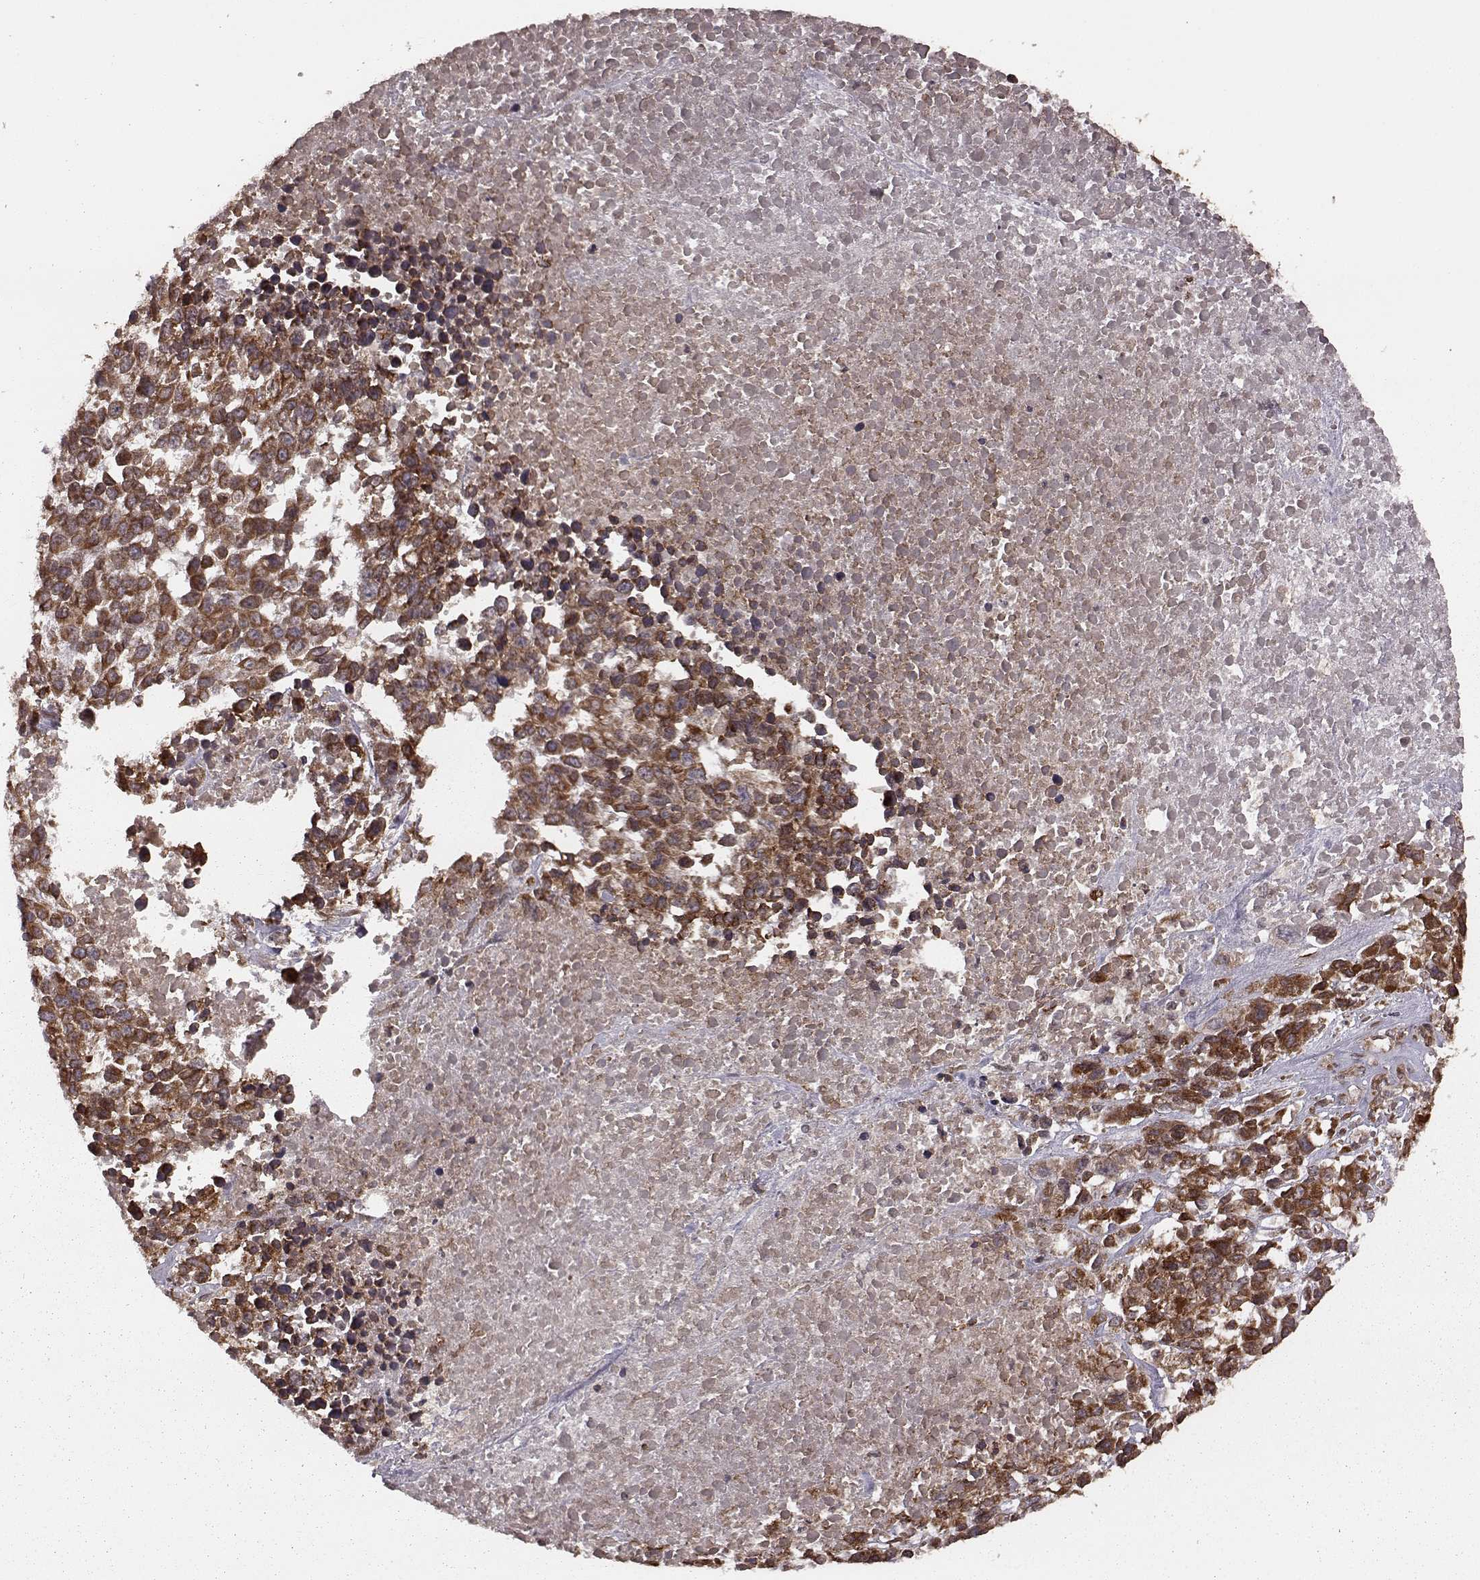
{"staining": {"intensity": "strong", "quantity": ">75%", "location": "cytoplasmic/membranous"}, "tissue": "melanoma", "cell_type": "Tumor cells", "image_type": "cancer", "snomed": [{"axis": "morphology", "description": "Malignant melanoma, Metastatic site"}, {"axis": "topography", "description": "Skin"}], "caption": "Tumor cells show high levels of strong cytoplasmic/membranous staining in approximately >75% of cells in malignant melanoma (metastatic site). (Brightfield microscopy of DAB IHC at high magnification).", "gene": "AGPAT1", "patient": {"sex": "male", "age": 84}}